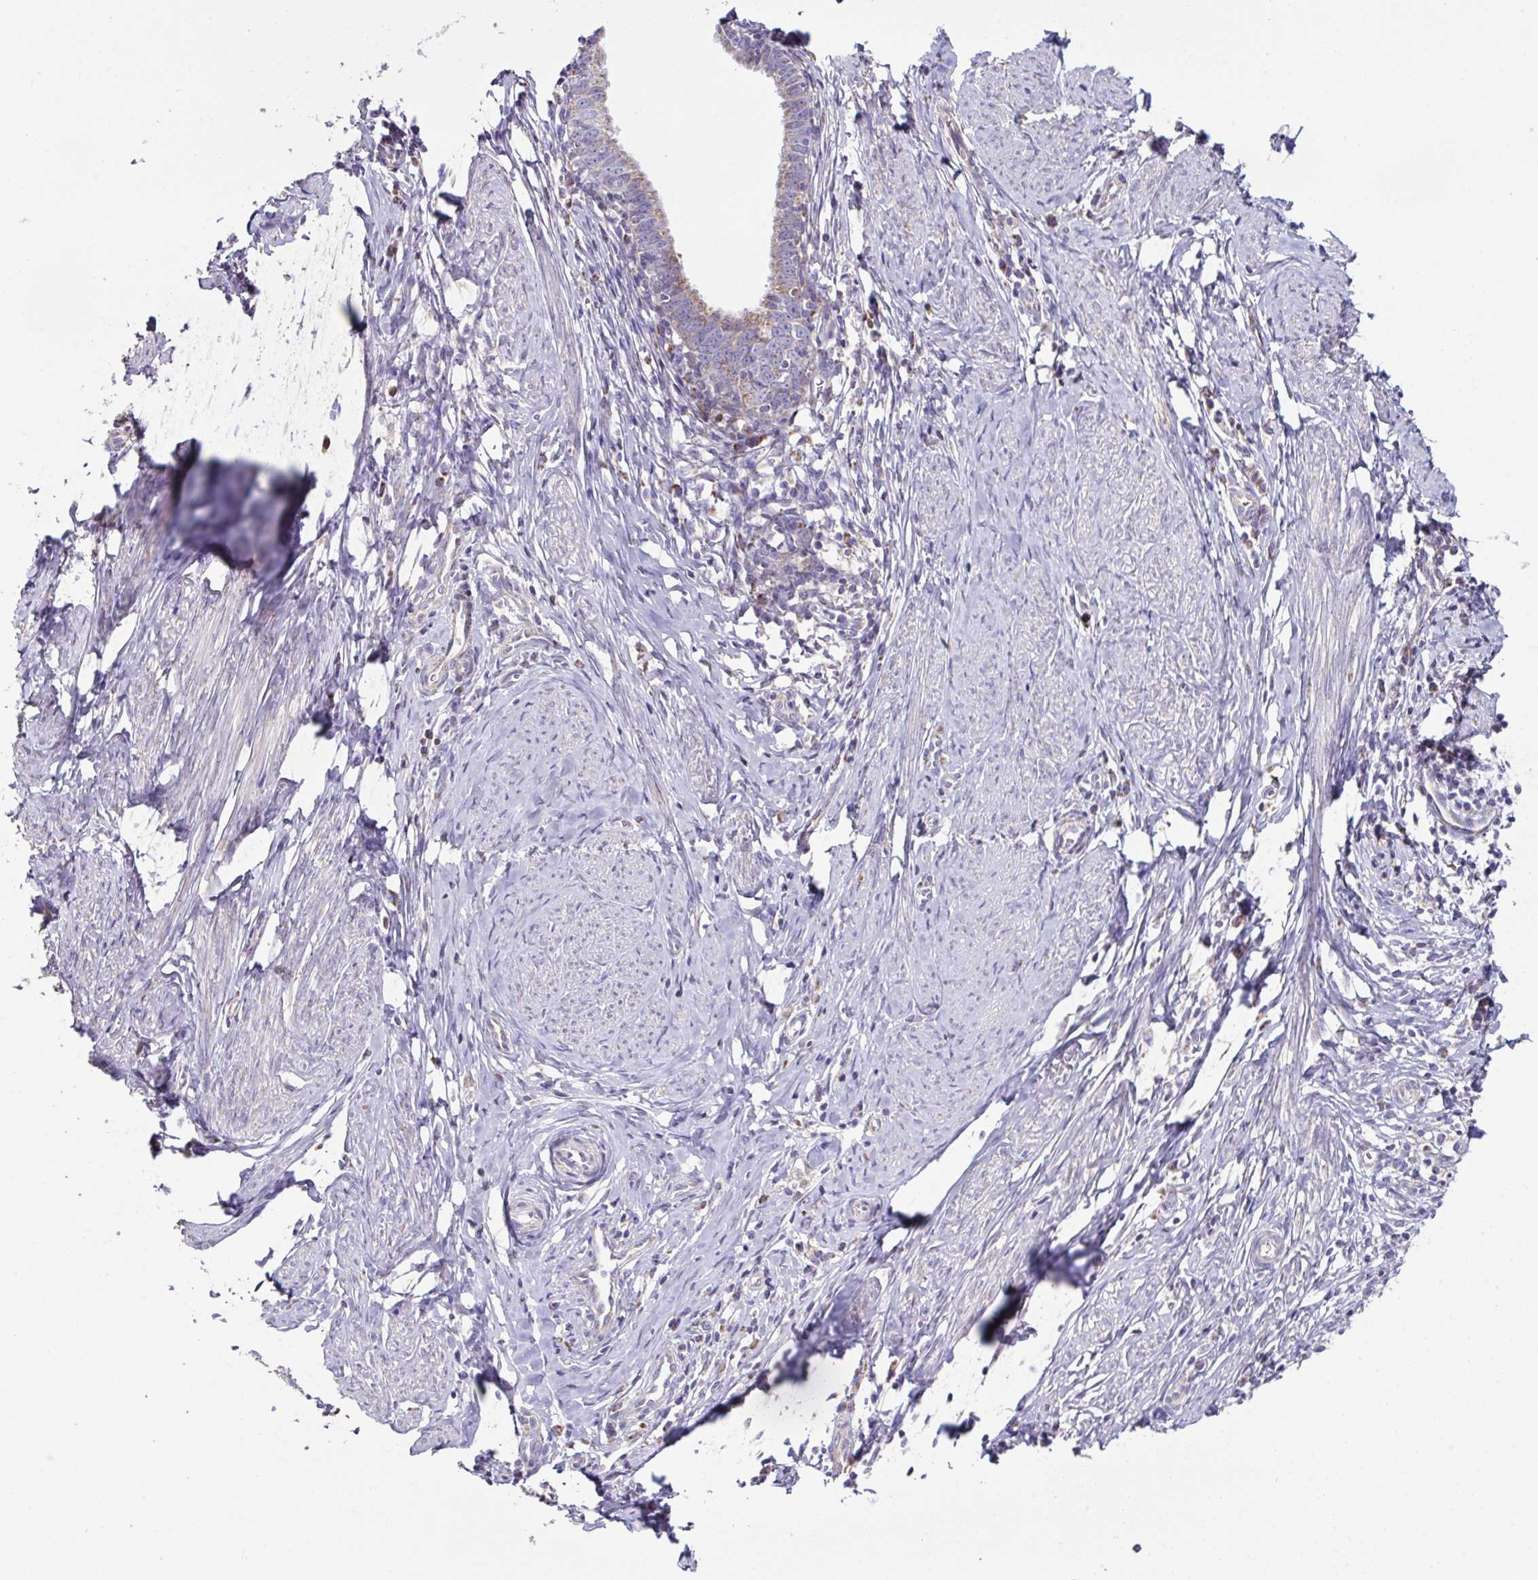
{"staining": {"intensity": "moderate", "quantity": "<25%", "location": "cytoplasmic/membranous"}, "tissue": "cervical cancer", "cell_type": "Tumor cells", "image_type": "cancer", "snomed": [{"axis": "morphology", "description": "Adenocarcinoma, NOS"}, {"axis": "topography", "description": "Cervix"}], "caption": "There is low levels of moderate cytoplasmic/membranous positivity in tumor cells of cervical cancer, as demonstrated by immunohistochemical staining (brown color).", "gene": "DOK7", "patient": {"sex": "female", "age": 36}}